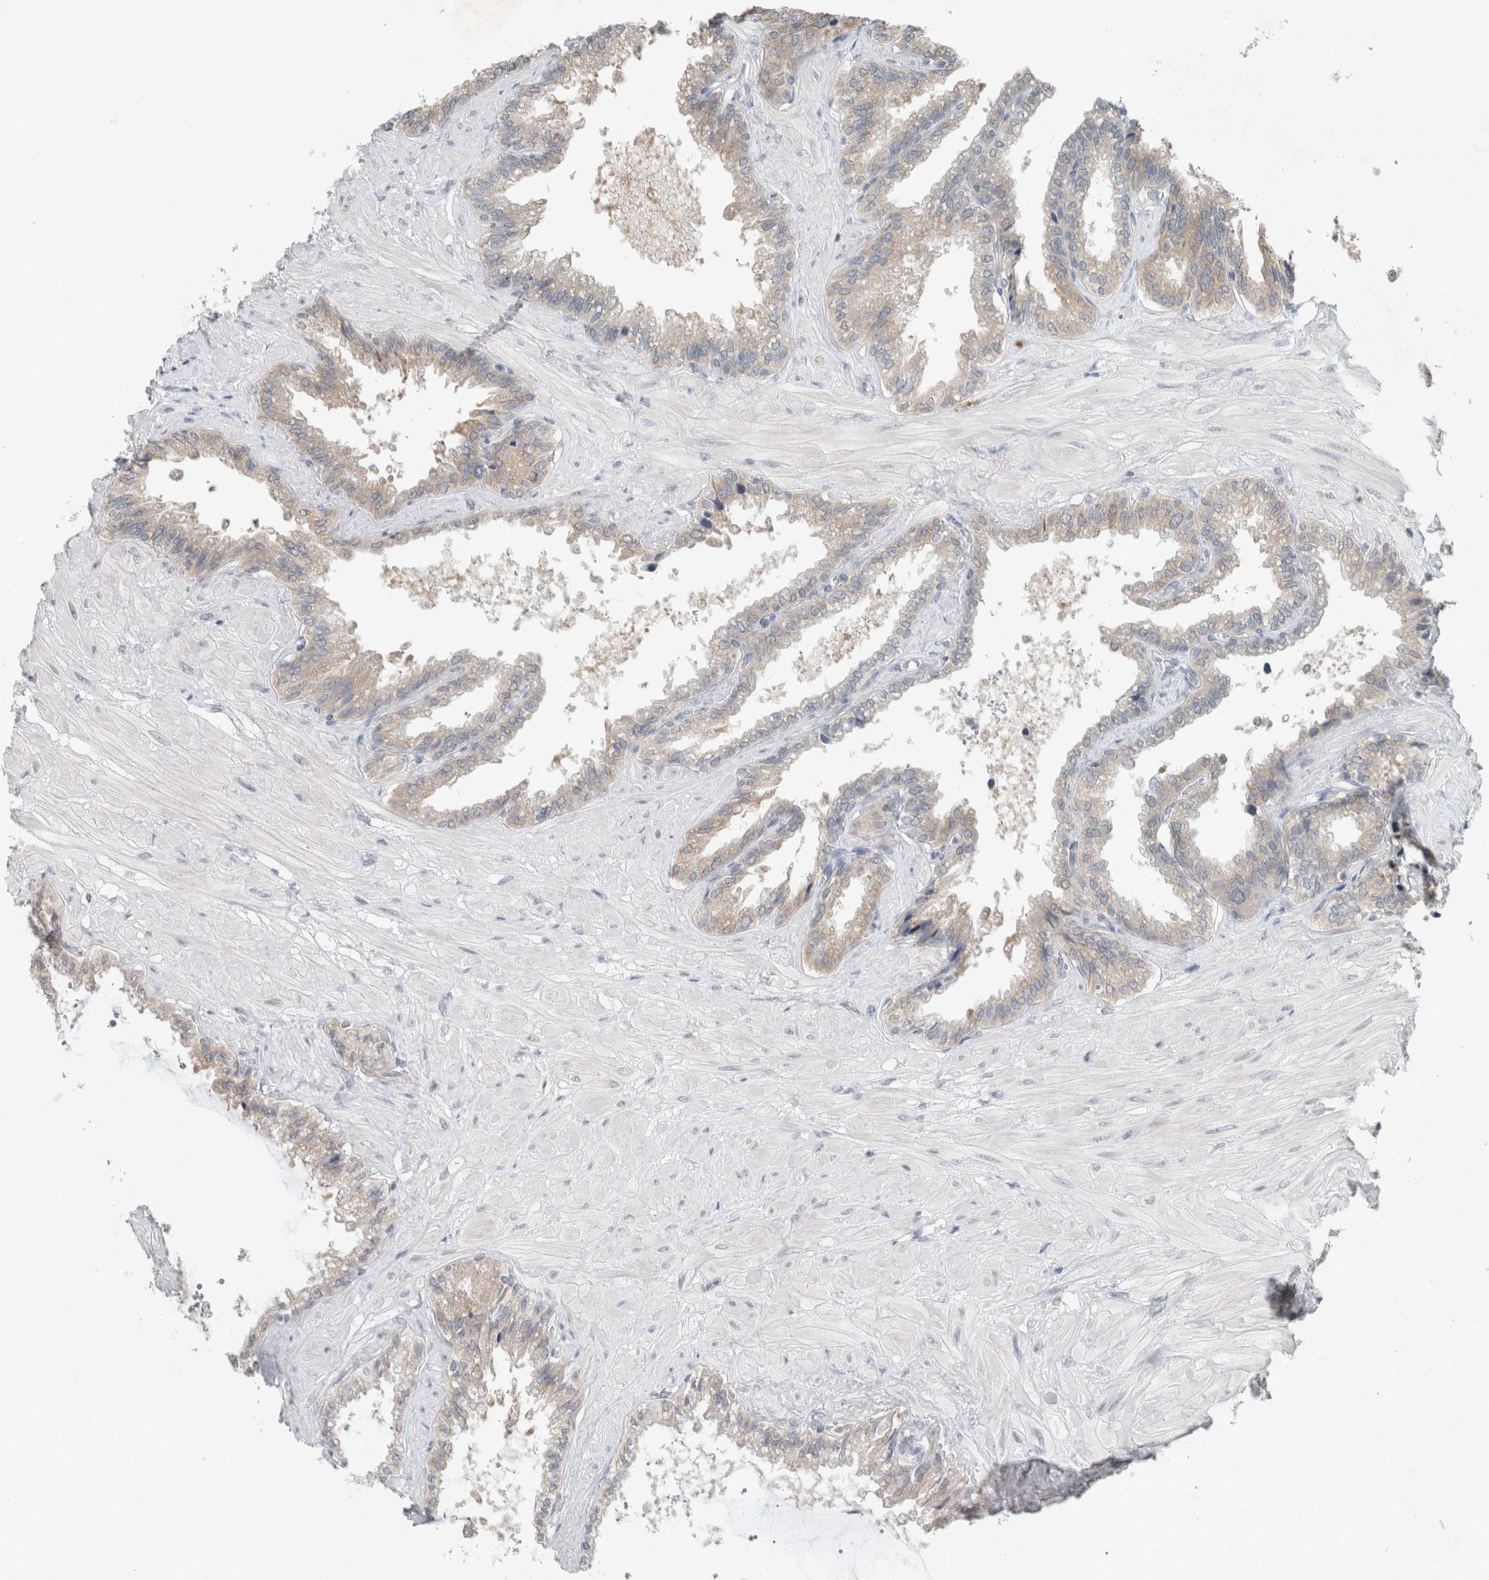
{"staining": {"intensity": "weak", "quantity": "25%-75%", "location": "cytoplasmic/membranous"}, "tissue": "seminal vesicle", "cell_type": "Glandular cells", "image_type": "normal", "snomed": [{"axis": "morphology", "description": "Normal tissue, NOS"}, {"axis": "topography", "description": "Seminal veicle"}], "caption": "Immunohistochemical staining of benign human seminal vesicle displays weak cytoplasmic/membranous protein positivity in about 25%-75% of glandular cells. (DAB (3,3'-diaminobenzidine) IHC, brown staining for protein, blue staining for nuclei).", "gene": "TRIT1", "patient": {"sex": "male", "age": 46}}